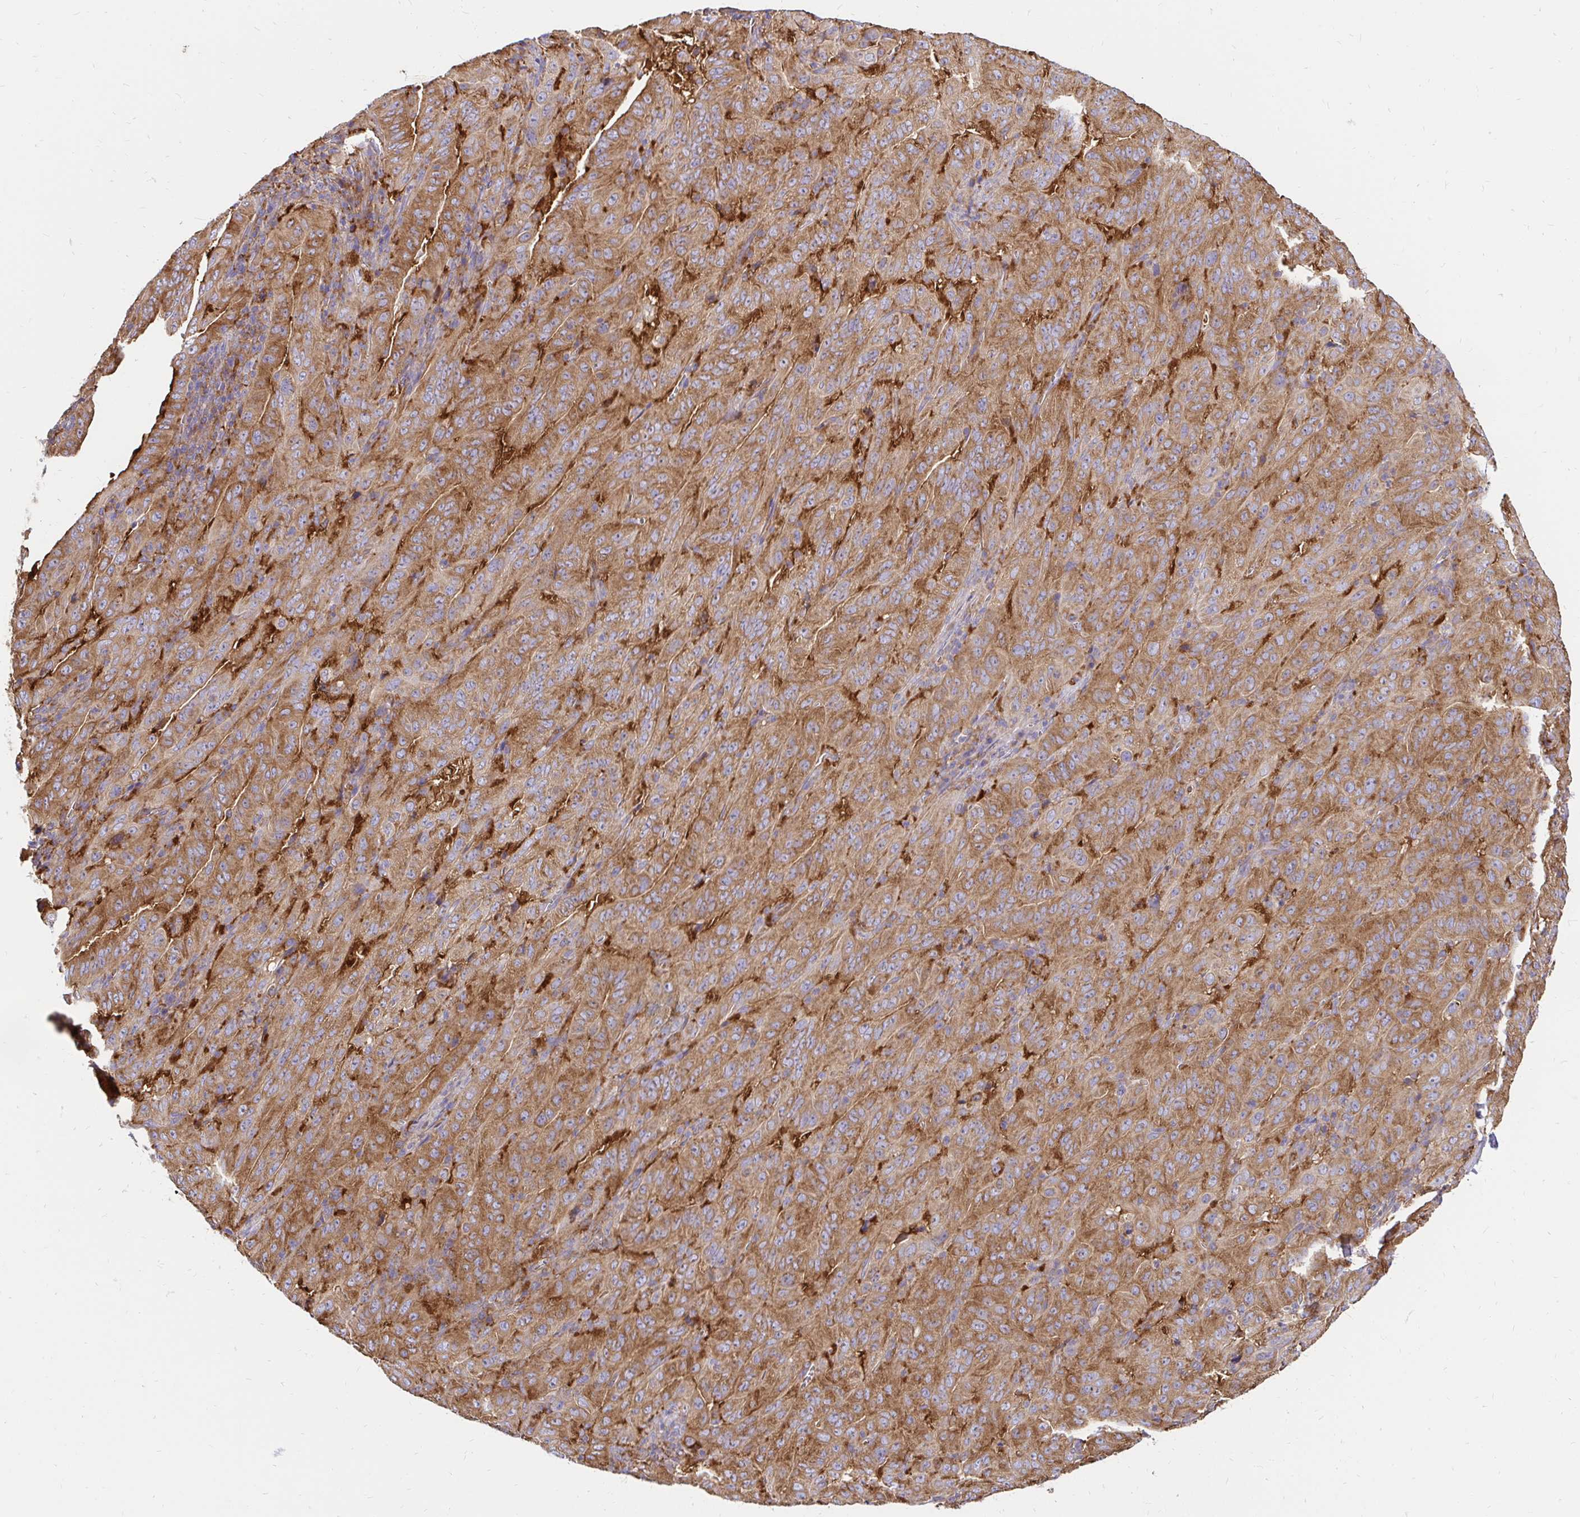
{"staining": {"intensity": "moderate", "quantity": ">75%", "location": "cytoplasmic/membranous"}, "tissue": "pancreatic cancer", "cell_type": "Tumor cells", "image_type": "cancer", "snomed": [{"axis": "morphology", "description": "Adenocarcinoma, NOS"}, {"axis": "topography", "description": "Pancreas"}], "caption": "Protein analysis of pancreatic cancer tissue reveals moderate cytoplasmic/membranous expression in approximately >75% of tumor cells.", "gene": "ABCB10", "patient": {"sex": "male", "age": 63}}